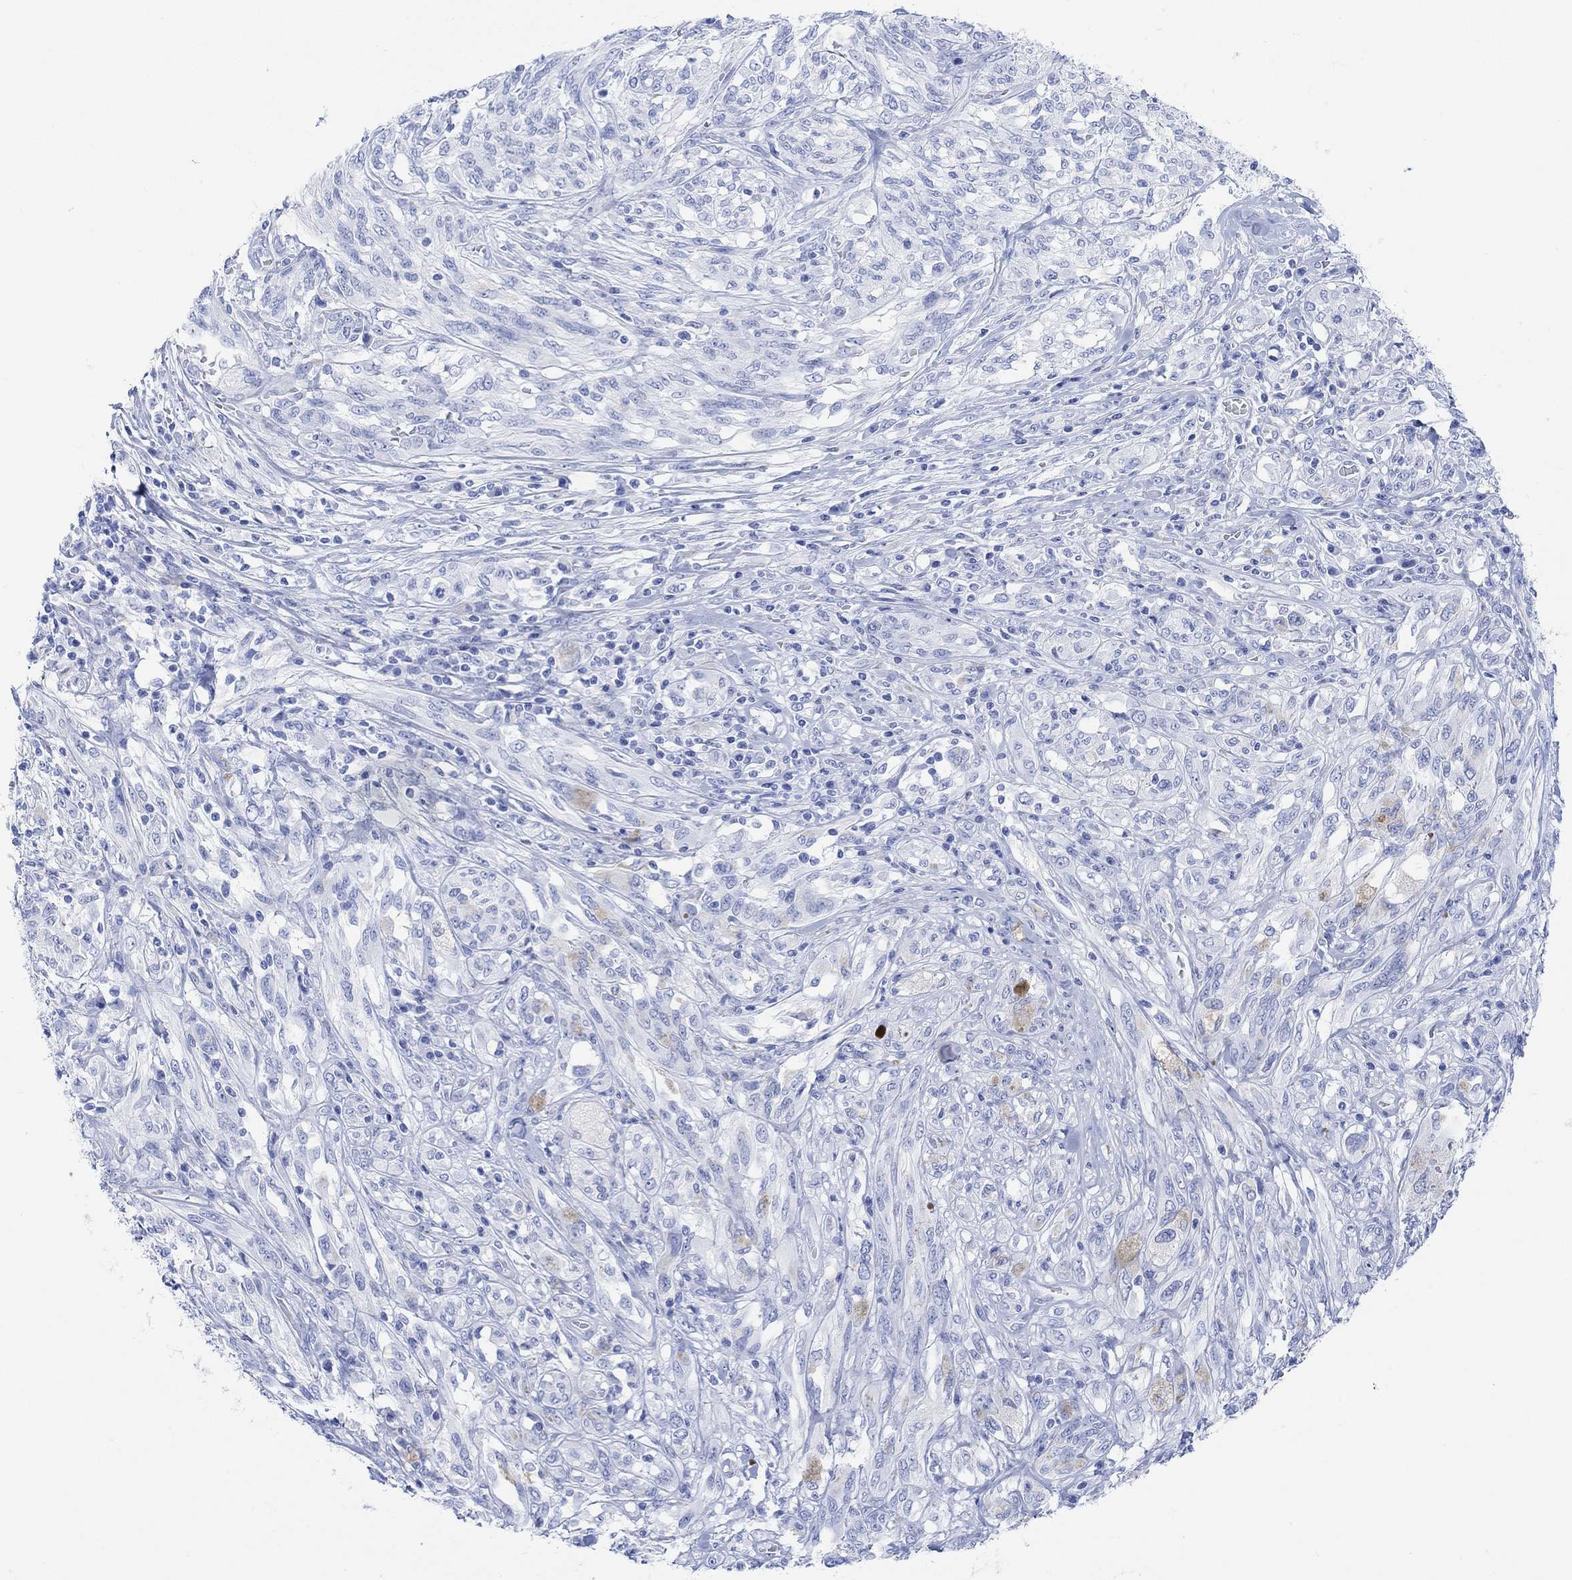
{"staining": {"intensity": "negative", "quantity": "none", "location": "none"}, "tissue": "melanoma", "cell_type": "Tumor cells", "image_type": "cancer", "snomed": [{"axis": "morphology", "description": "Malignant melanoma, NOS"}, {"axis": "topography", "description": "Skin"}], "caption": "This is a histopathology image of immunohistochemistry (IHC) staining of melanoma, which shows no positivity in tumor cells. (DAB (3,3'-diaminobenzidine) IHC with hematoxylin counter stain).", "gene": "ANKRD33", "patient": {"sex": "female", "age": 91}}